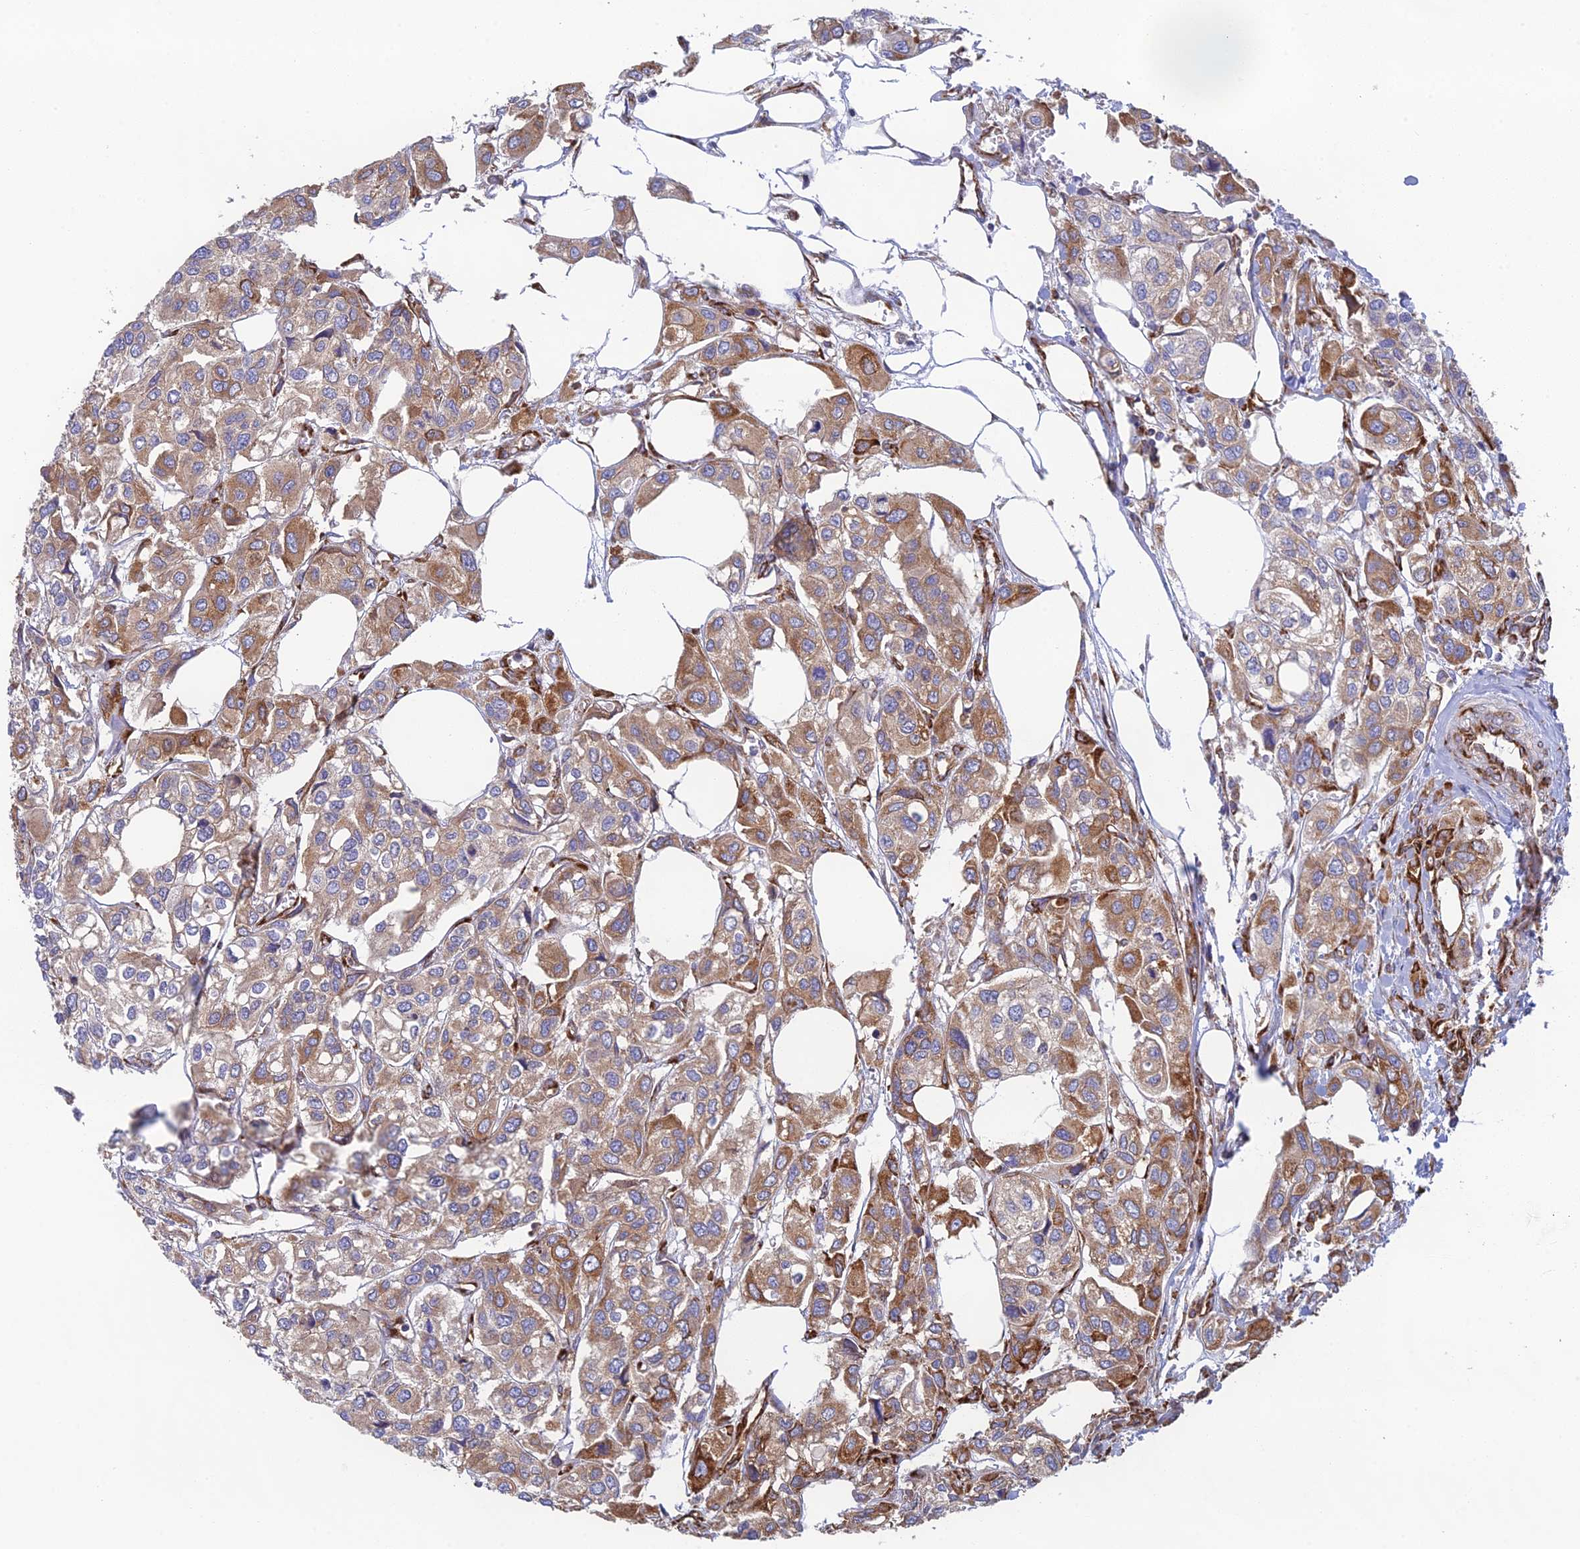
{"staining": {"intensity": "moderate", "quantity": ">75%", "location": "cytoplasmic/membranous"}, "tissue": "urothelial cancer", "cell_type": "Tumor cells", "image_type": "cancer", "snomed": [{"axis": "morphology", "description": "Urothelial carcinoma, High grade"}, {"axis": "topography", "description": "Urinary bladder"}], "caption": "High-grade urothelial carcinoma stained with a brown dye demonstrates moderate cytoplasmic/membranous positive positivity in approximately >75% of tumor cells.", "gene": "CCDC69", "patient": {"sex": "male", "age": 67}}